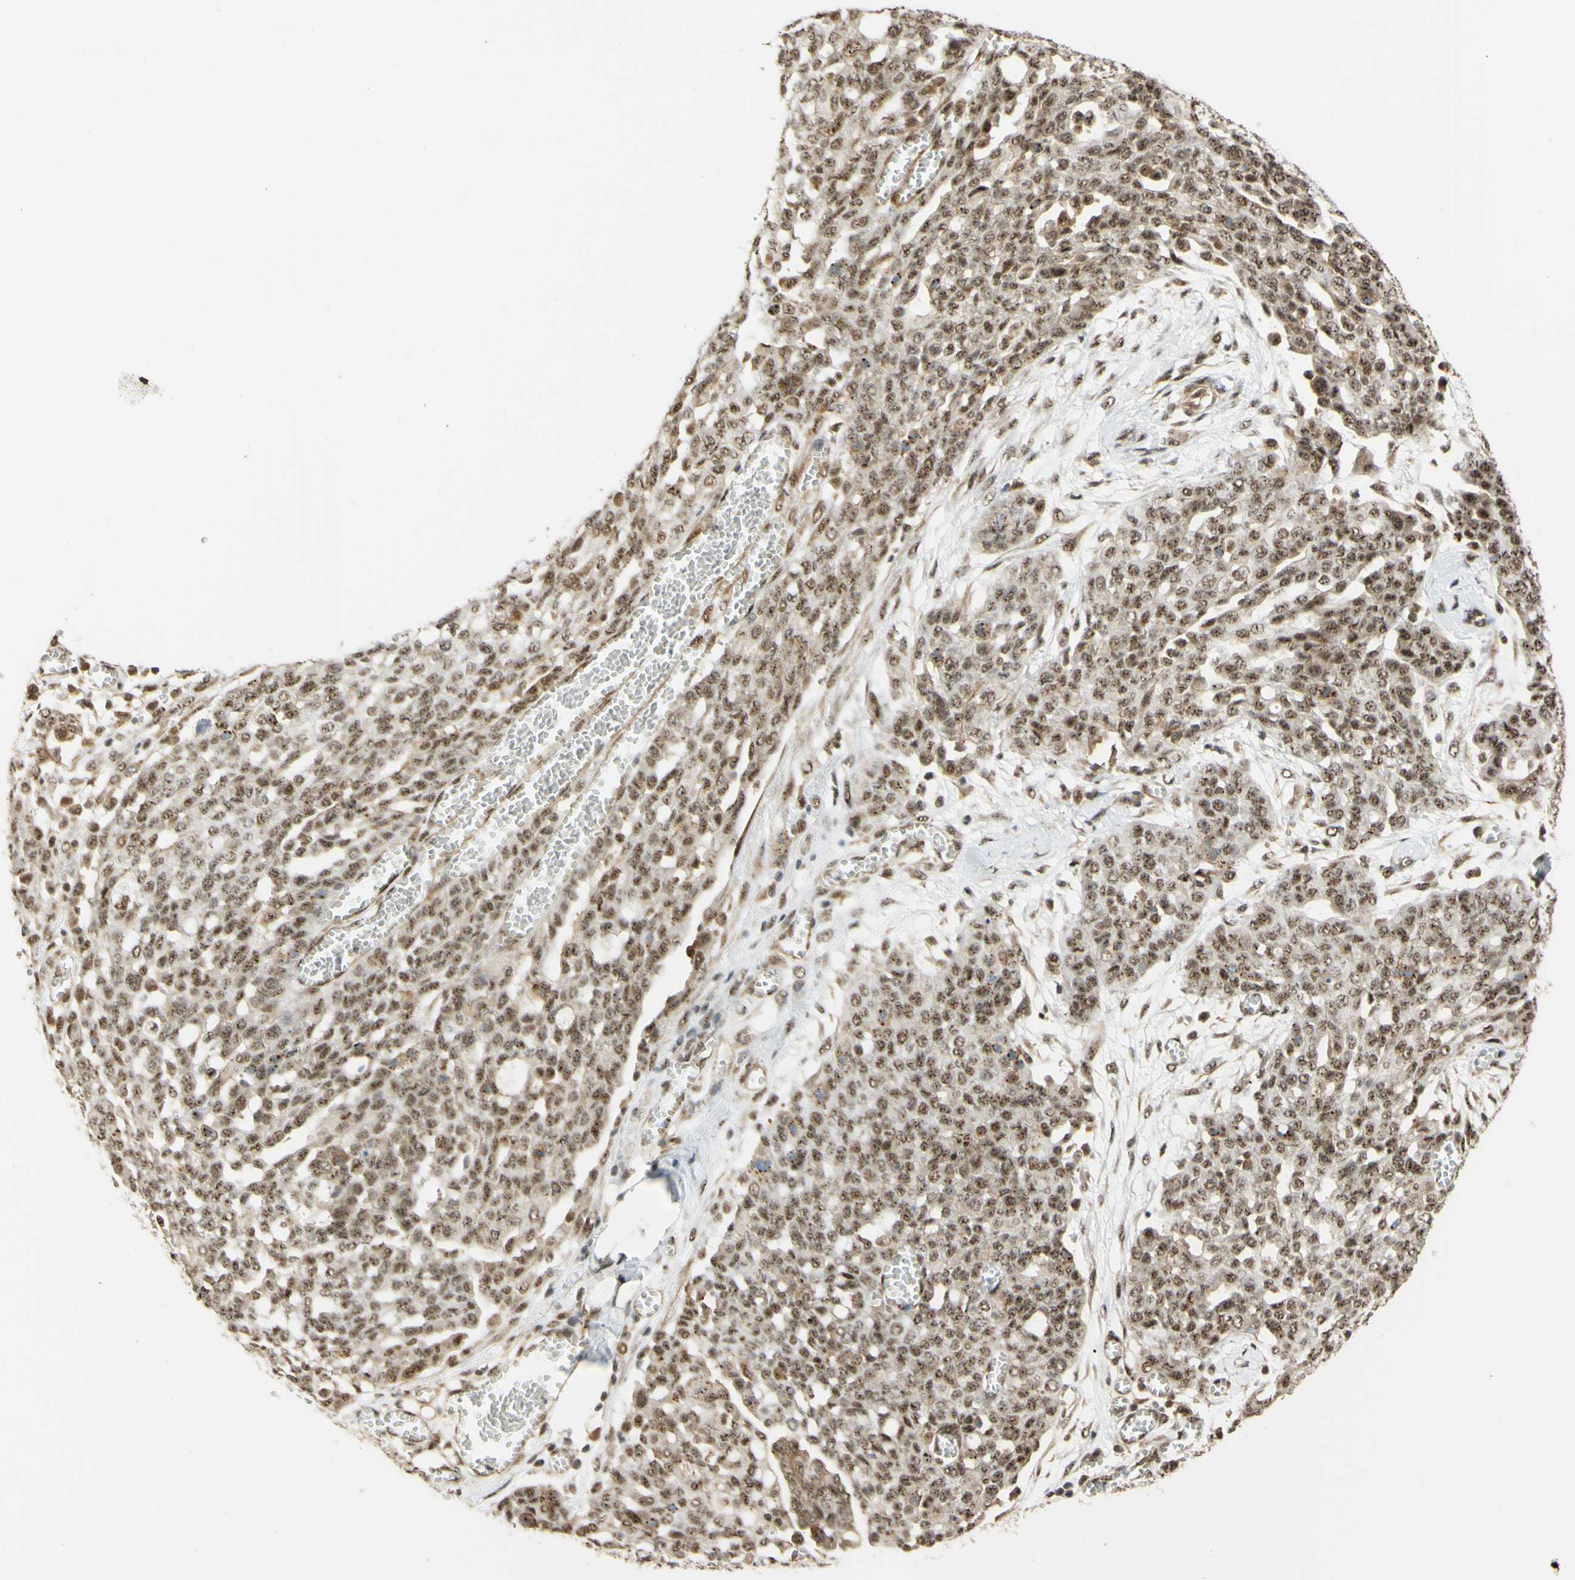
{"staining": {"intensity": "moderate", "quantity": ">75%", "location": "nuclear"}, "tissue": "ovarian cancer", "cell_type": "Tumor cells", "image_type": "cancer", "snomed": [{"axis": "morphology", "description": "Cystadenocarcinoma, serous, NOS"}, {"axis": "topography", "description": "Soft tissue"}, {"axis": "topography", "description": "Ovary"}], "caption": "Ovarian serous cystadenocarcinoma stained for a protein reveals moderate nuclear positivity in tumor cells.", "gene": "SAP18", "patient": {"sex": "female", "age": 57}}